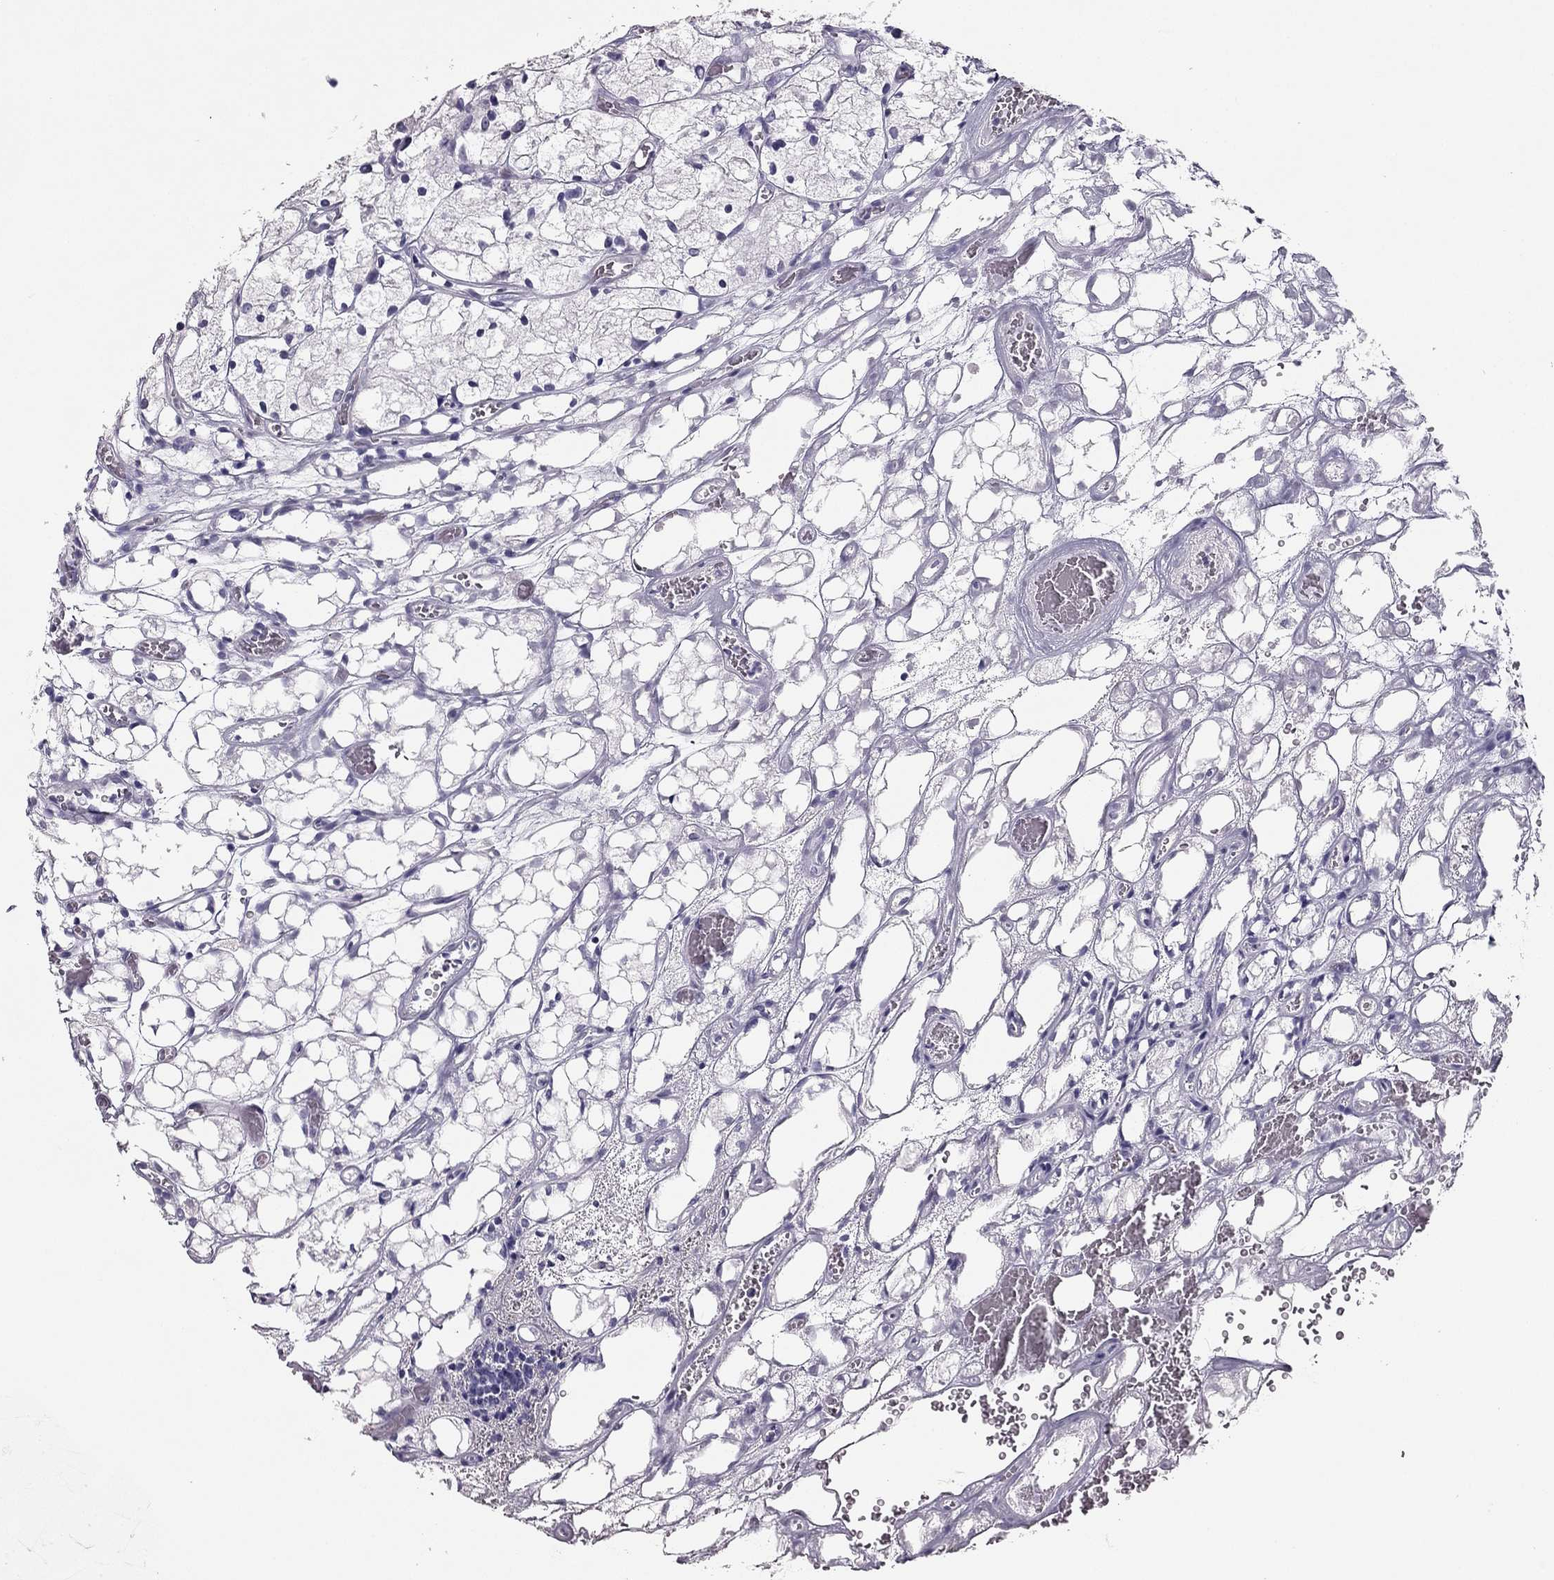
{"staining": {"intensity": "negative", "quantity": "none", "location": "none"}, "tissue": "renal cancer", "cell_type": "Tumor cells", "image_type": "cancer", "snomed": [{"axis": "morphology", "description": "Adenocarcinoma, NOS"}, {"axis": "topography", "description": "Kidney"}], "caption": "DAB (3,3'-diaminobenzidine) immunohistochemical staining of human renal adenocarcinoma reveals no significant expression in tumor cells. Nuclei are stained in blue.", "gene": "RHO", "patient": {"sex": "female", "age": 69}}